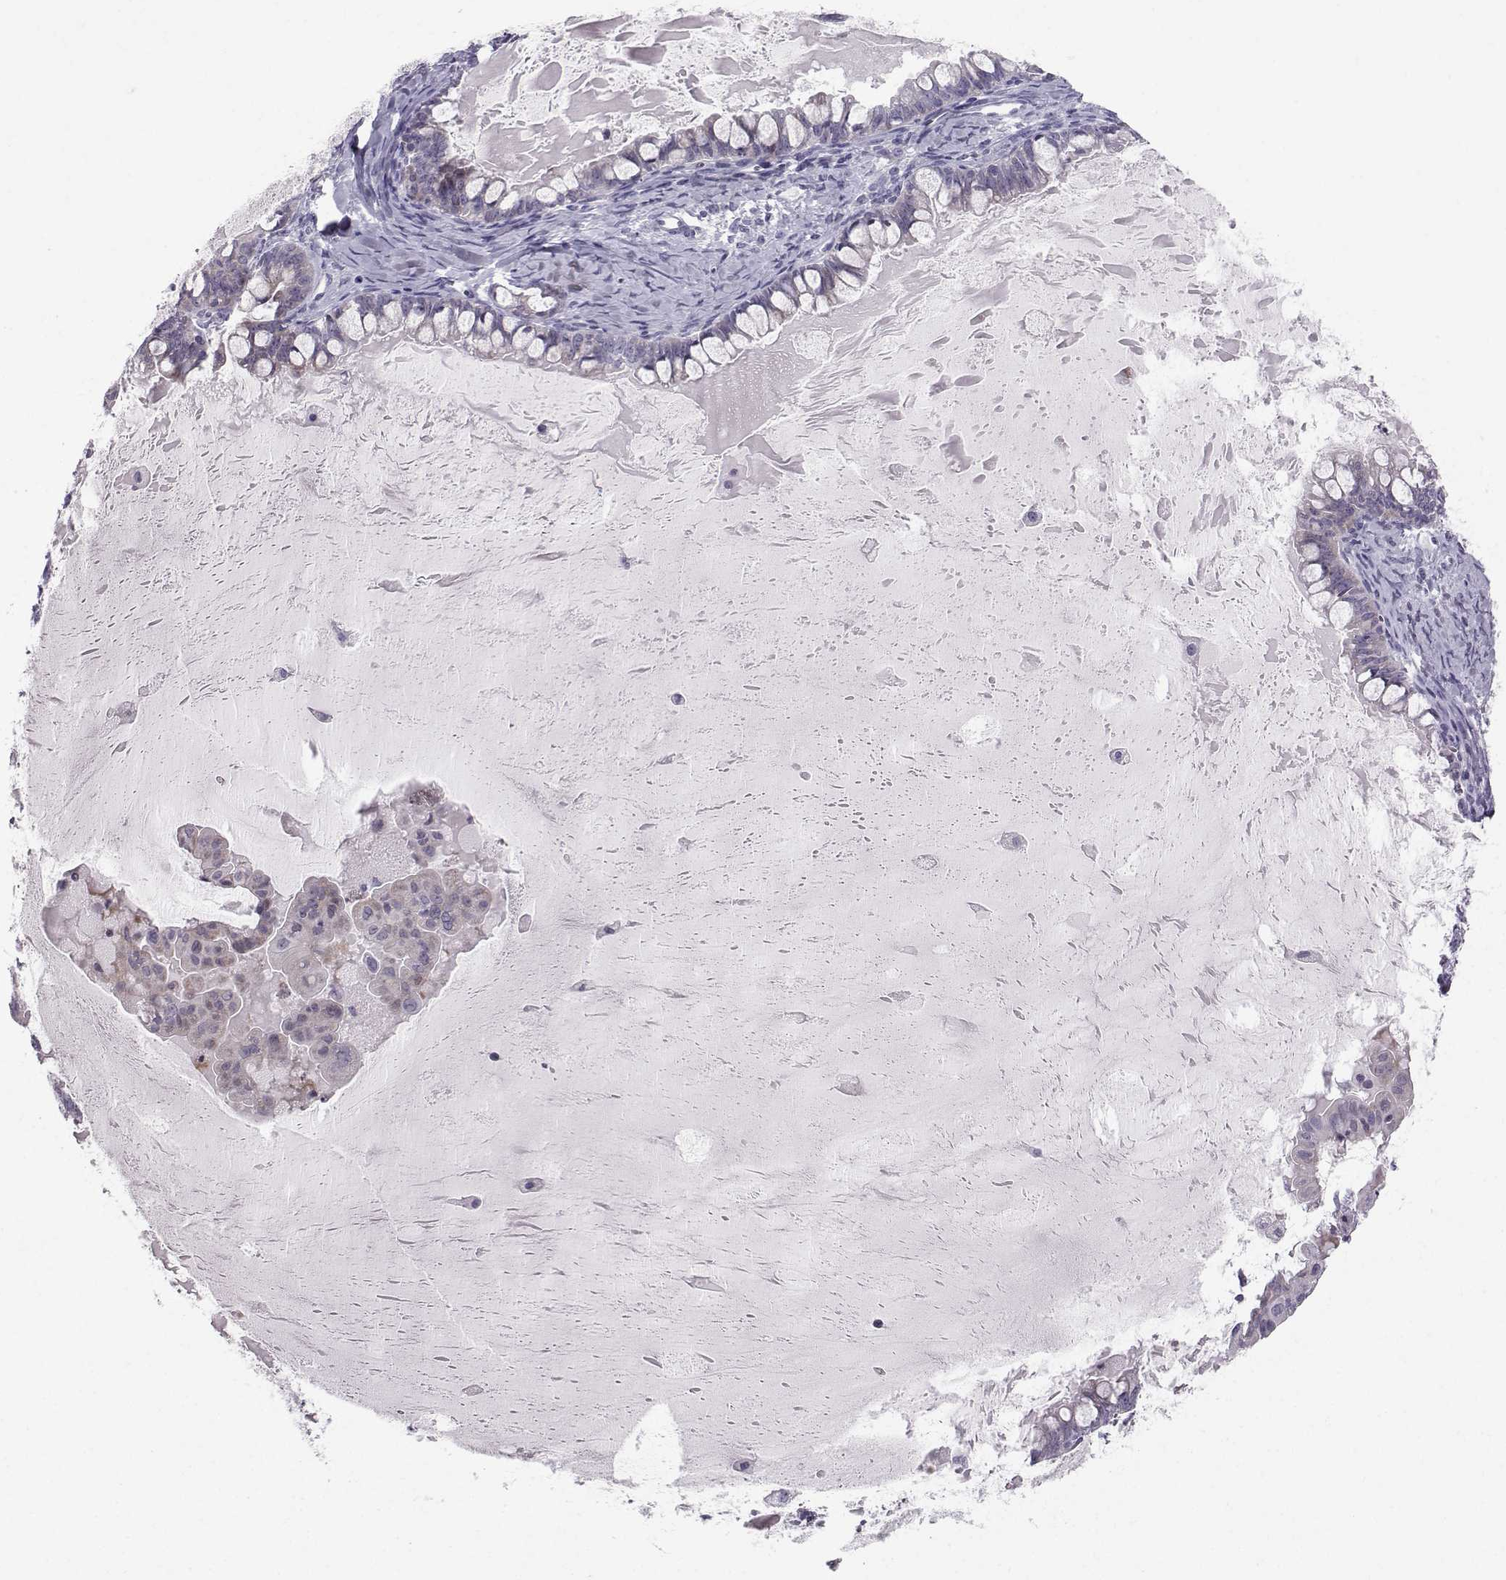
{"staining": {"intensity": "negative", "quantity": "none", "location": "none"}, "tissue": "ovarian cancer", "cell_type": "Tumor cells", "image_type": "cancer", "snomed": [{"axis": "morphology", "description": "Cystadenocarcinoma, mucinous, NOS"}, {"axis": "topography", "description": "Ovary"}], "caption": "An immunohistochemistry photomicrograph of ovarian cancer is shown. There is no staining in tumor cells of ovarian cancer.", "gene": "DMRT3", "patient": {"sex": "female", "age": 63}}